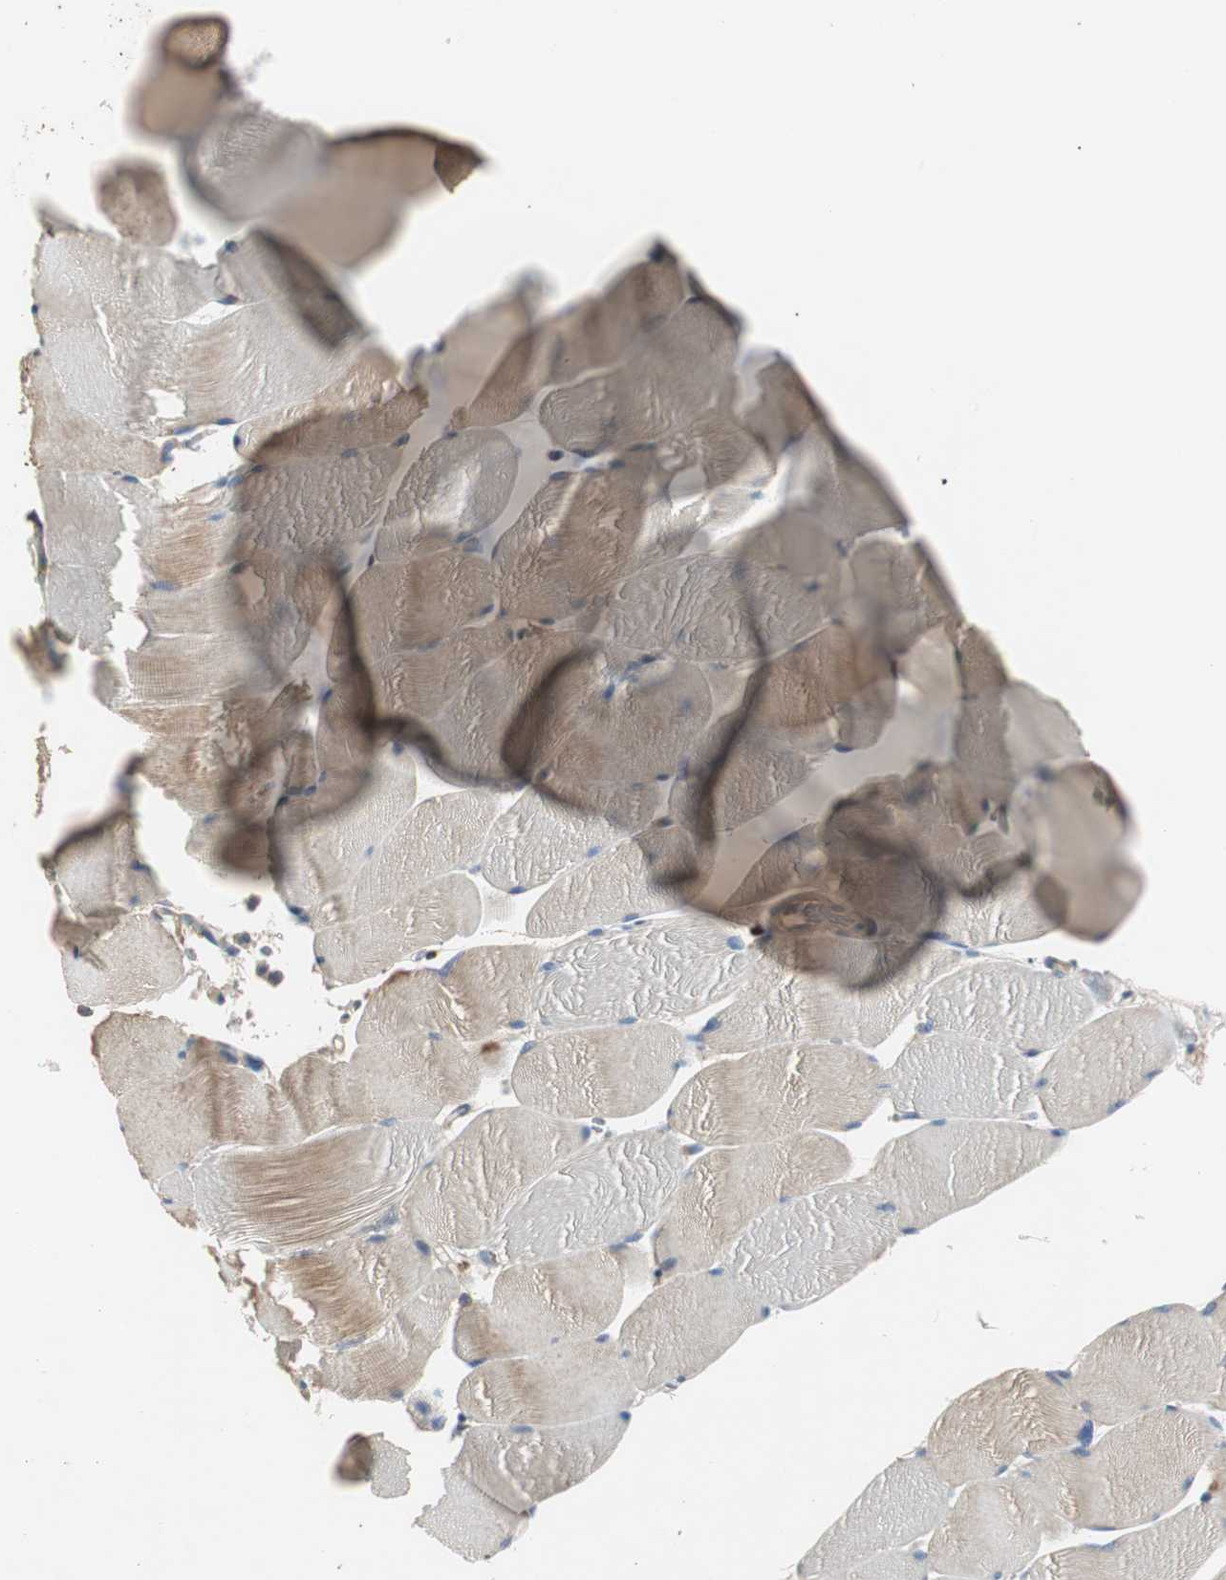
{"staining": {"intensity": "weak", "quantity": "<25%", "location": "cytoplasmic/membranous"}, "tissue": "skeletal muscle", "cell_type": "Myocytes", "image_type": "normal", "snomed": [{"axis": "morphology", "description": "Normal tissue, NOS"}, {"axis": "topography", "description": "Skeletal muscle"}], "caption": "The IHC image has no significant positivity in myocytes of skeletal muscle. The staining was performed using DAB to visualize the protein expression in brown, while the nuclei were stained in blue with hematoxylin (Magnification: 20x).", "gene": "TNFRSF14", "patient": {"sex": "male", "age": 62}}